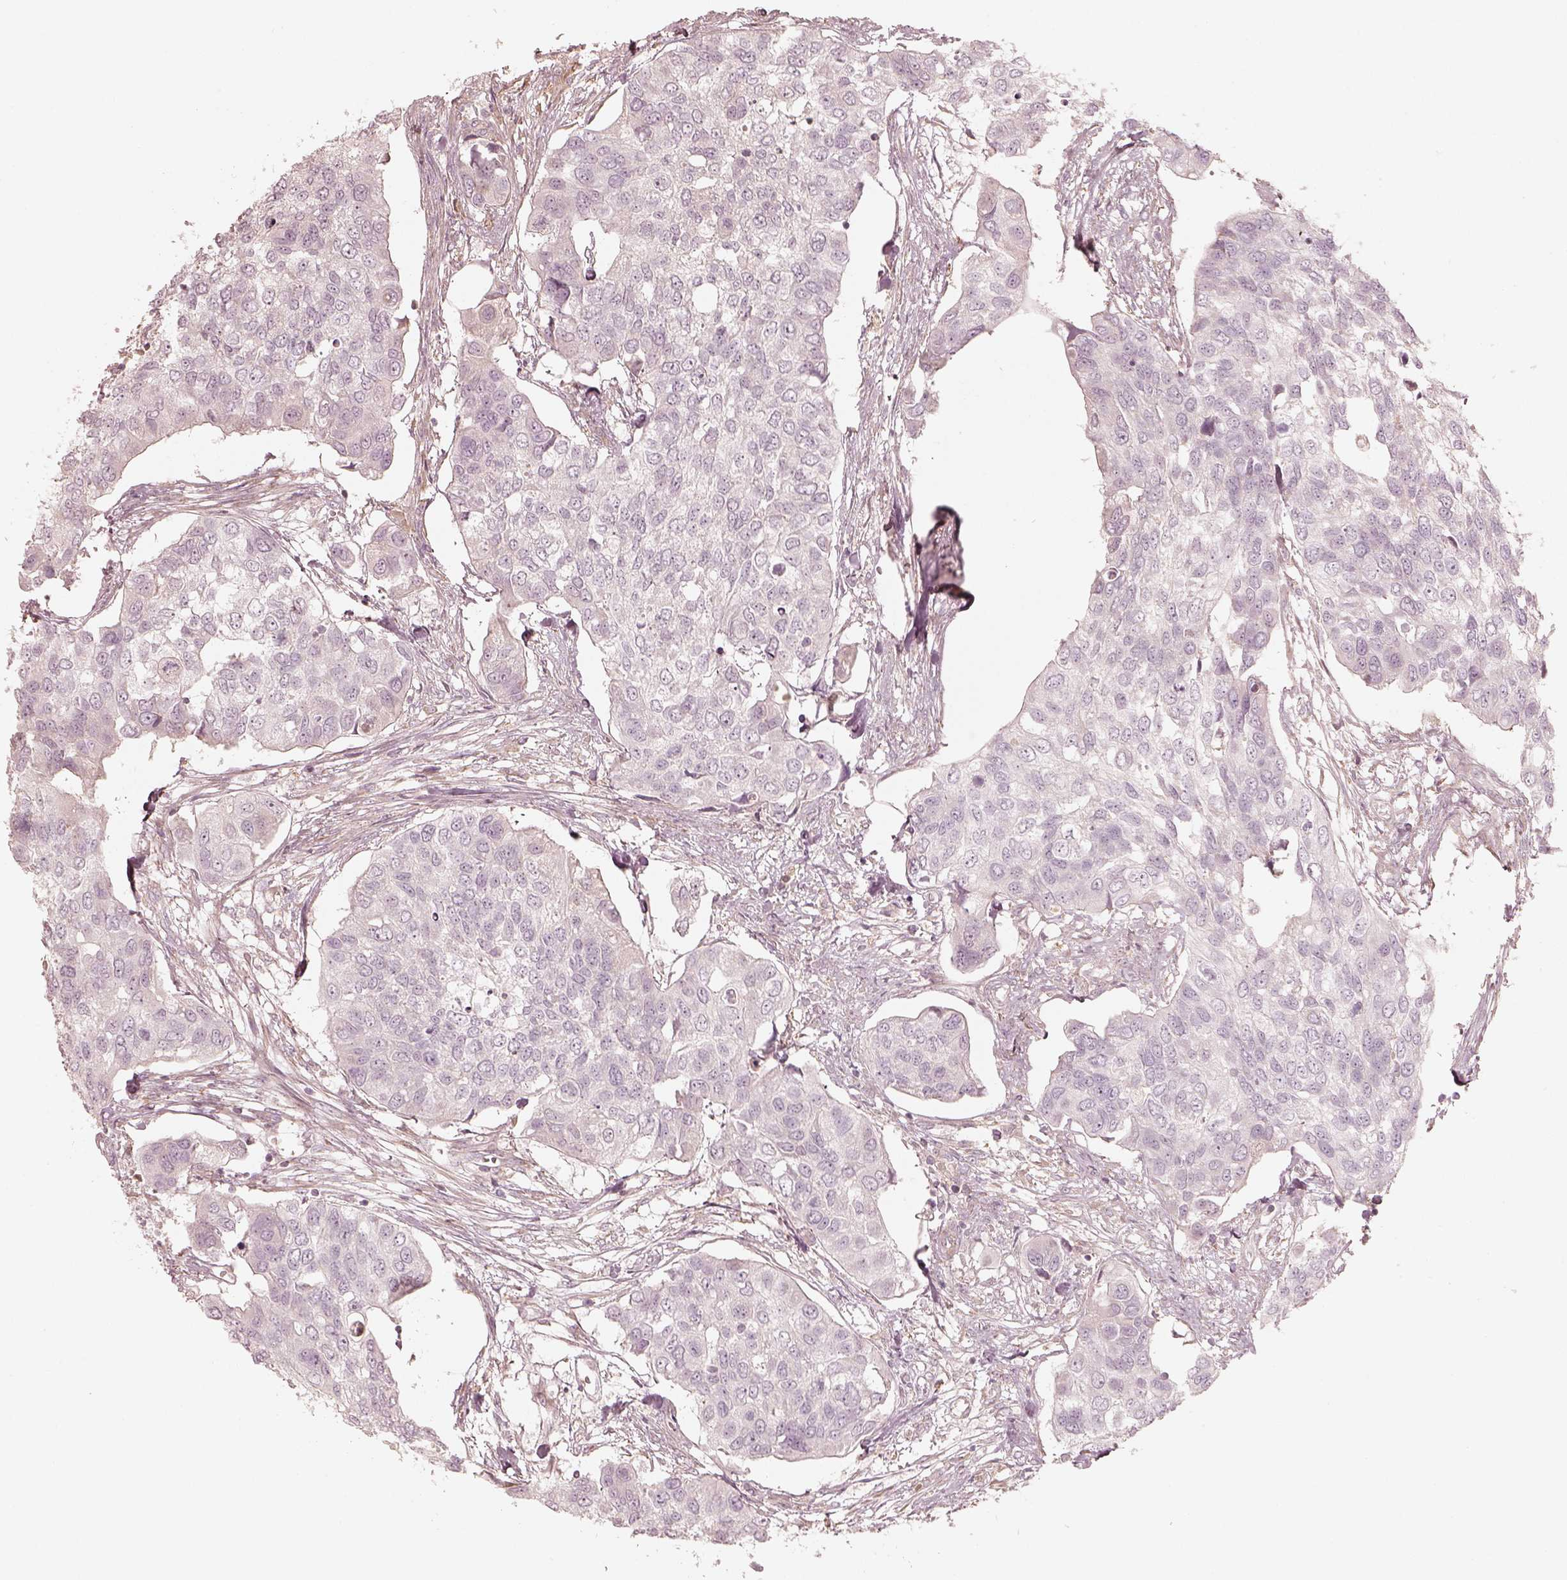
{"staining": {"intensity": "negative", "quantity": "none", "location": "none"}, "tissue": "urothelial cancer", "cell_type": "Tumor cells", "image_type": "cancer", "snomed": [{"axis": "morphology", "description": "Urothelial carcinoma, High grade"}, {"axis": "topography", "description": "Urinary bladder"}], "caption": "The image reveals no significant positivity in tumor cells of high-grade urothelial carcinoma. The staining was performed using DAB to visualize the protein expression in brown, while the nuclei were stained in blue with hematoxylin (Magnification: 20x).", "gene": "KCNJ9", "patient": {"sex": "male", "age": 60}}